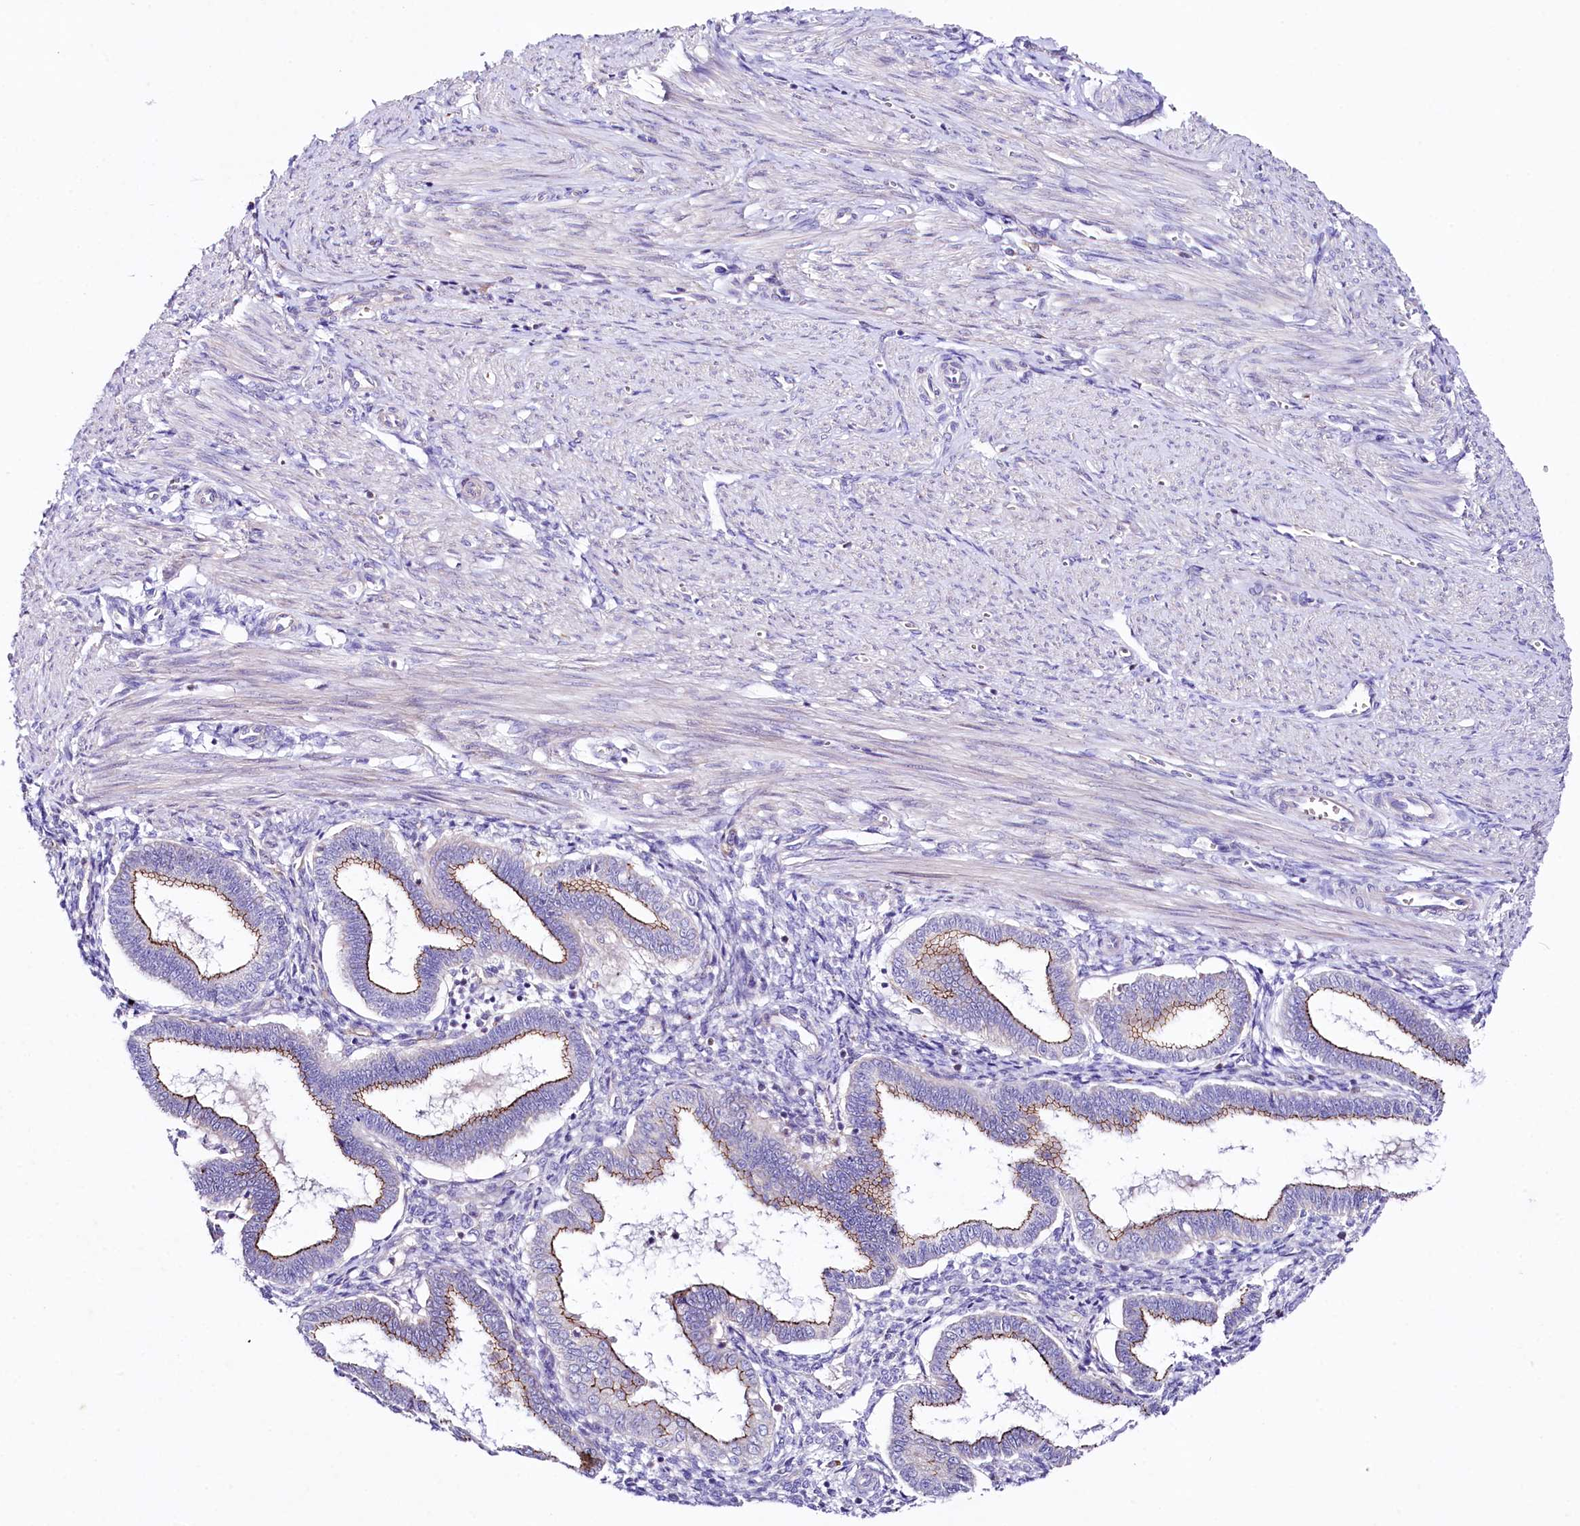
{"staining": {"intensity": "negative", "quantity": "none", "location": "none"}, "tissue": "endometrium", "cell_type": "Cells in endometrial stroma", "image_type": "normal", "snomed": [{"axis": "morphology", "description": "Normal tissue, NOS"}, {"axis": "topography", "description": "Endometrium"}], "caption": "This micrograph is of normal endometrium stained with immunohistochemistry to label a protein in brown with the nuclei are counter-stained blue. There is no staining in cells in endometrial stroma.", "gene": "SACM1L", "patient": {"sex": "female", "age": 25}}